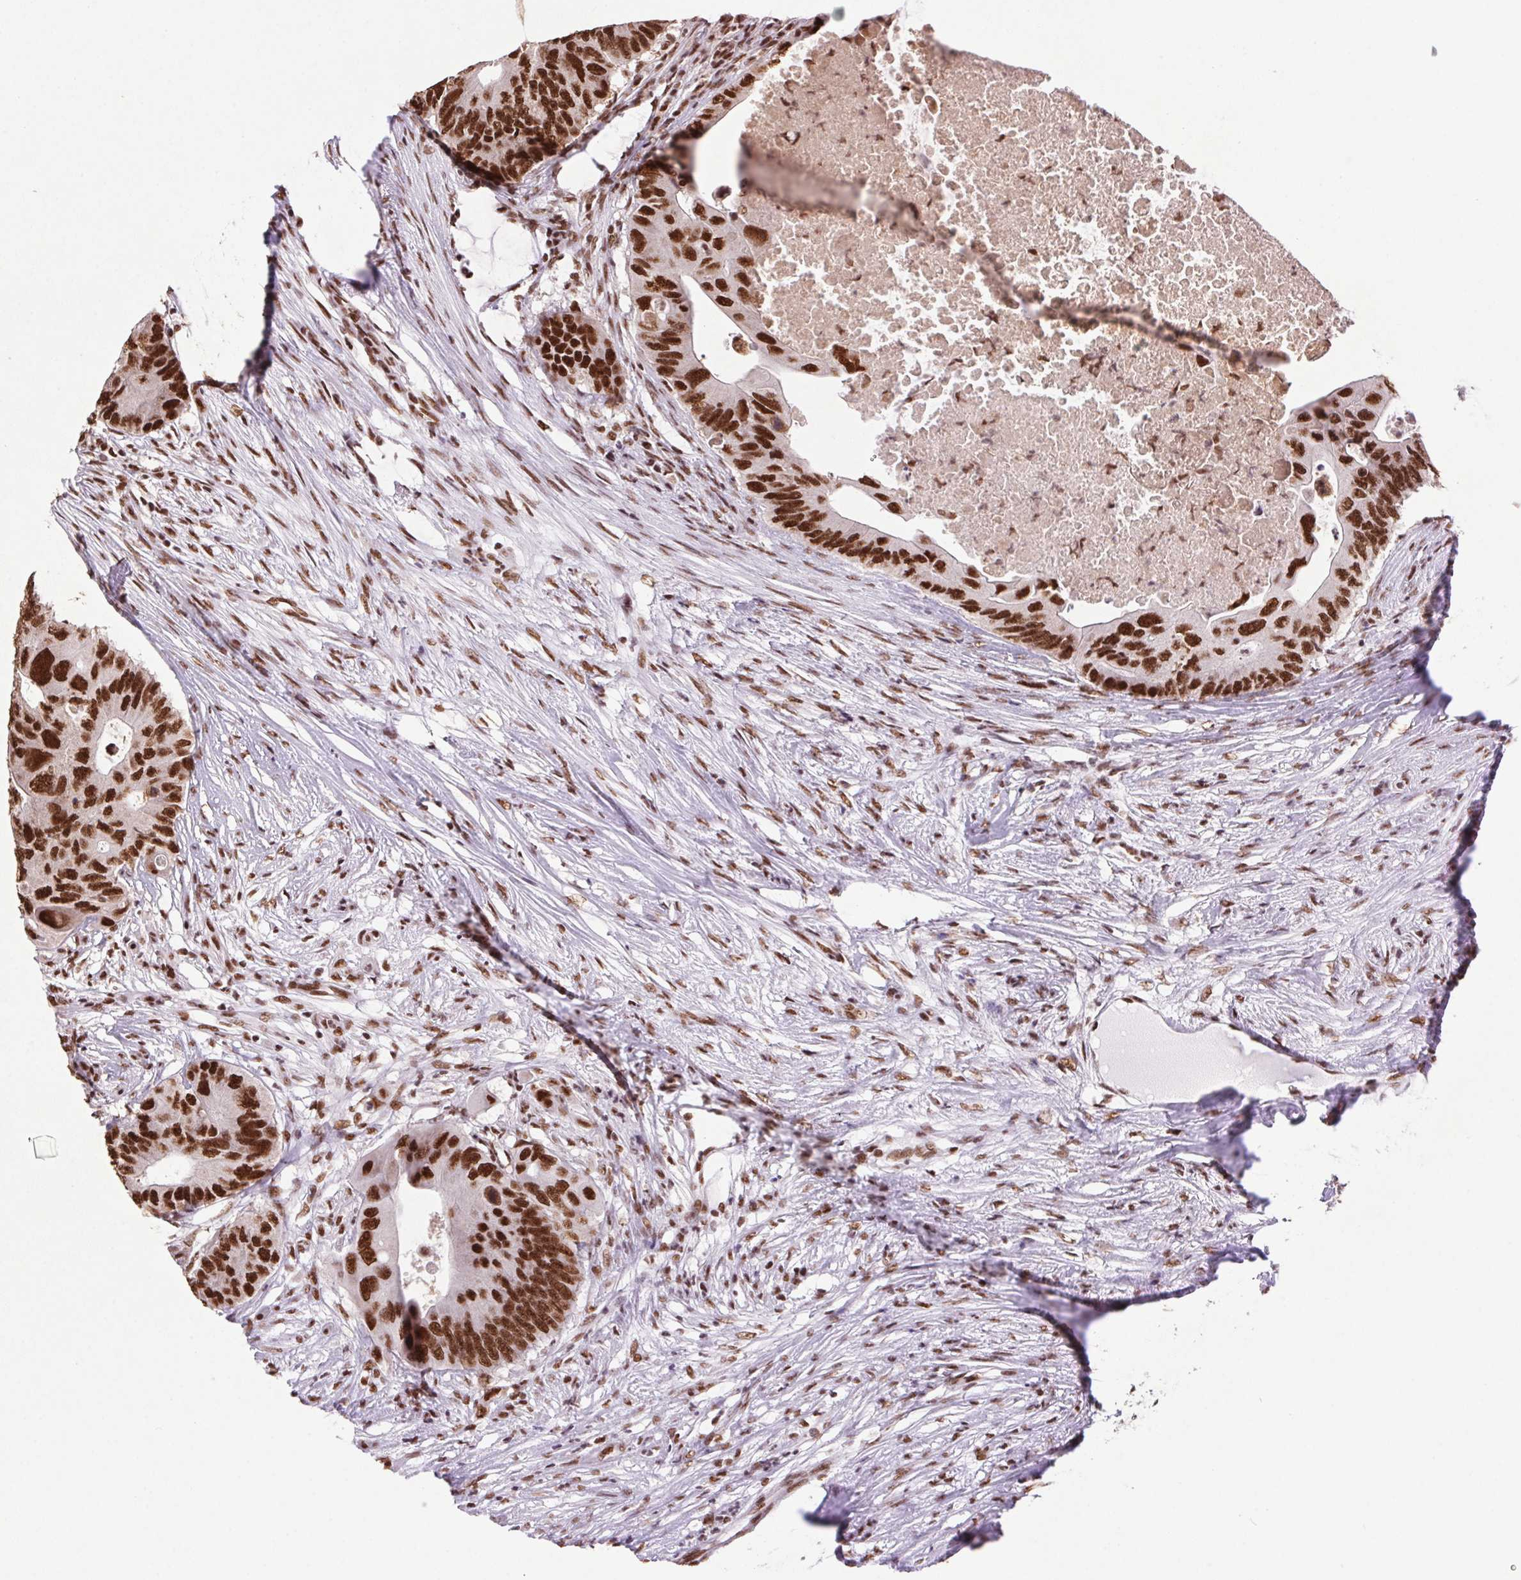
{"staining": {"intensity": "strong", "quantity": ">75%", "location": "nuclear"}, "tissue": "colorectal cancer", "cell_type": "Tumor cells", "image_type": "cancer", "snomed": [{"axis": "morphology", "description": "Adenocarcinoma, NOS"}, {"axis": "topography", "description": "Colon"}], "caption": "A high-resolution photomicrograph shows immunohistochemistry staining of colorectal cancer (adenocarcinoma), which reveals strong nuclear positivity in approximately >75% of tumor cells. (IHC, brightfield microscopy, high magnification).", "gene": "ZNF207", "patient": {"sex": "male", "age": 71}}